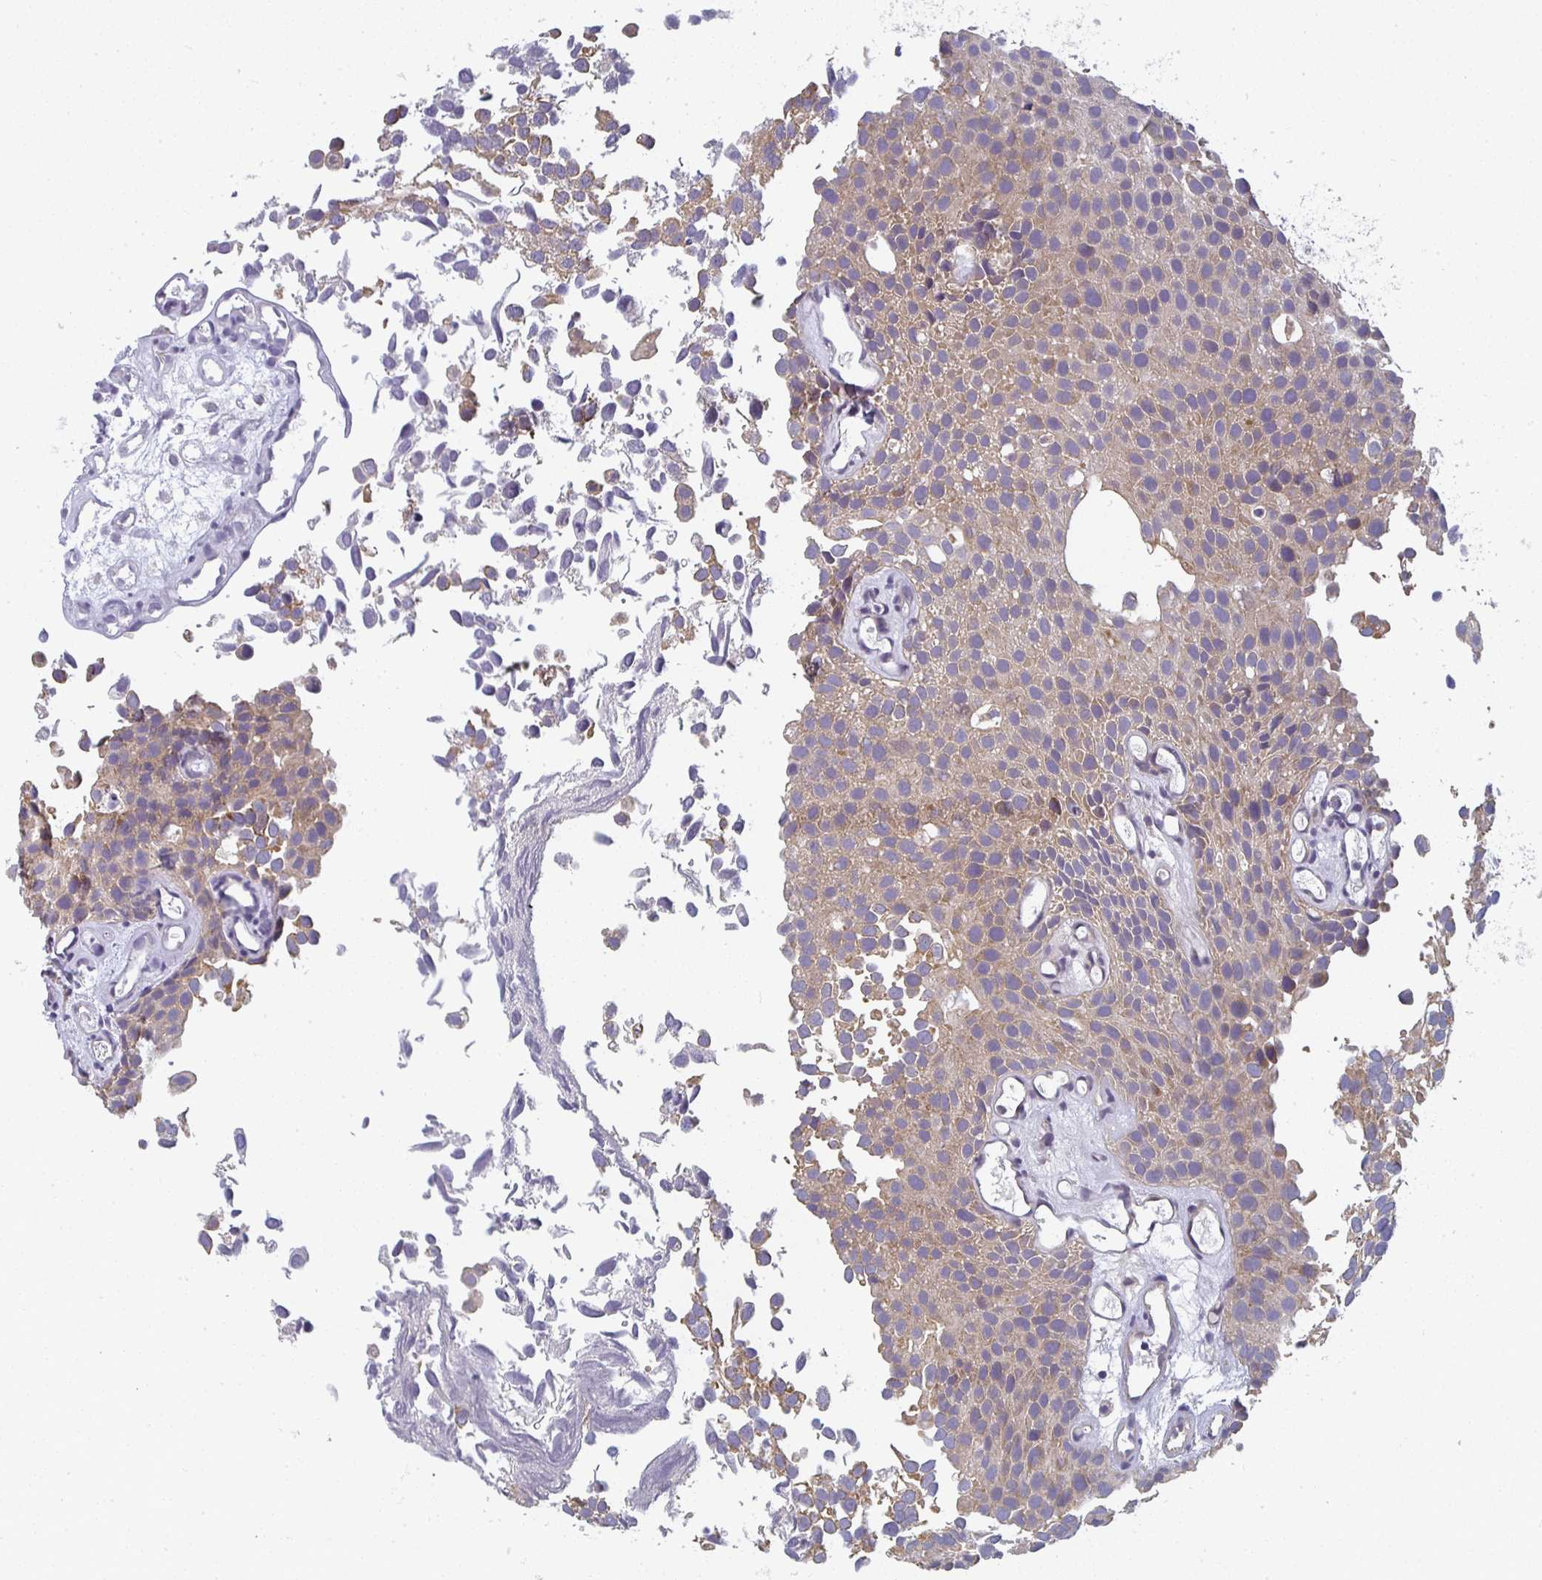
{"staining": {"intensity": "weak", "quantity": ">75%", "location": "cytoplasmic/membranous"}, "tissue": "urothelial cancer", "cell_type": "Tumor cells", "image_type": "cancer", "snomed": [{"axis": "morphology", "description": "Urothelial carcinoma, Low grade"}, {"axis": "topography", "description": "Urinary bladder"}], "caption": "This histopathology image demonstrates immunohistochemistry staining of urothelial cancer, with low weak cytoplasmic/membranous staining in approximately >75% of tumor cells.", "gene": "CTHRC1", "patient": {"sex": "male", "age": 88}}